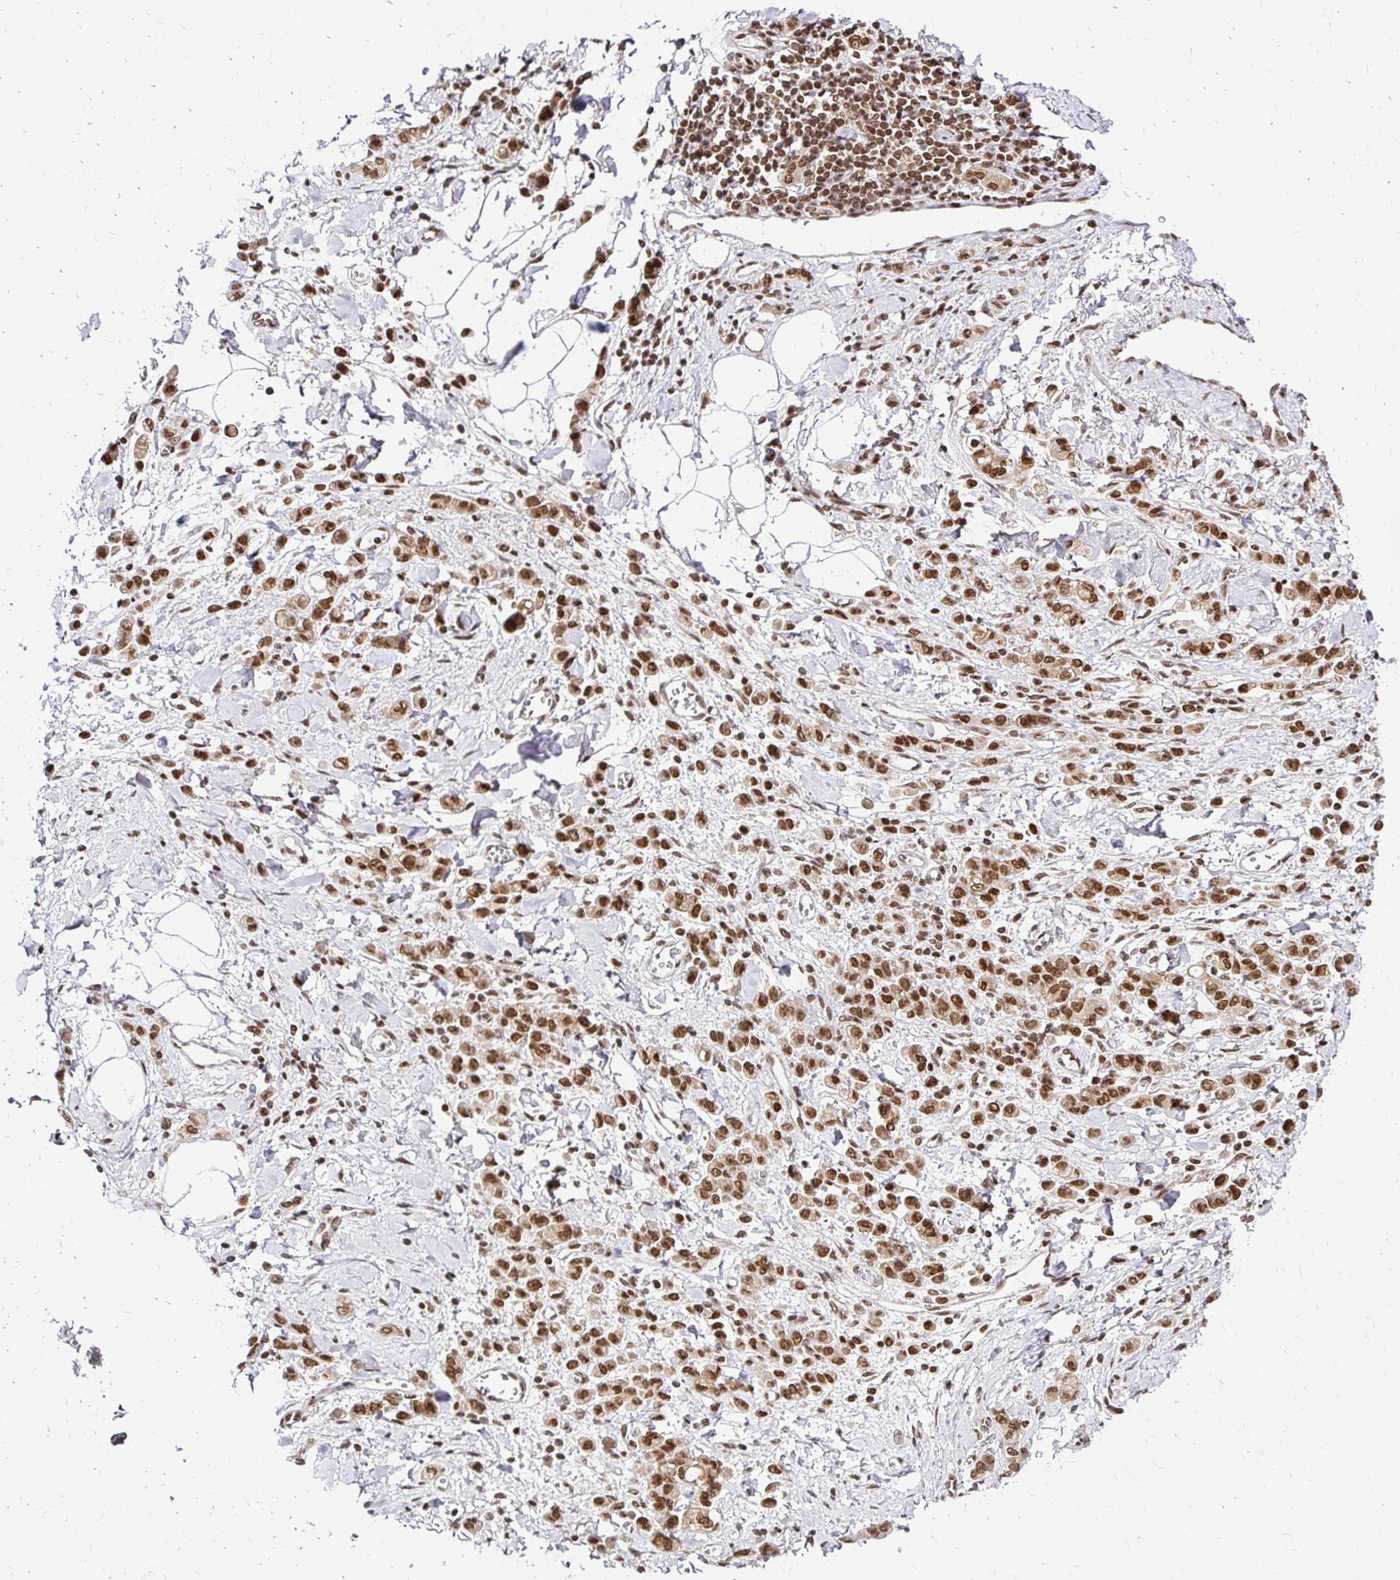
{"staining": {"intensity": "strong", "quantity": ">75%", "location": "nuclear"}, "tissue": "stomach cancer", "cell_type": "Tumor cells", "image_type": "cancer", "snomed": [{"axis": "morphology", "description": "Adenocarcinoma, NOS"}, {"axis": "topography", "description": "Stomach"}], "caption": "IHC histopathology image of neoplastic tissue: human stomach adenocarcinoma stained using IHC shows high levels of strong protein expression localized specifically in the nuclear of tumor cells, appearing as a nuclear brown color.", "gene": "GLYR1", "patient": {"sex": "male", "age": 77}}